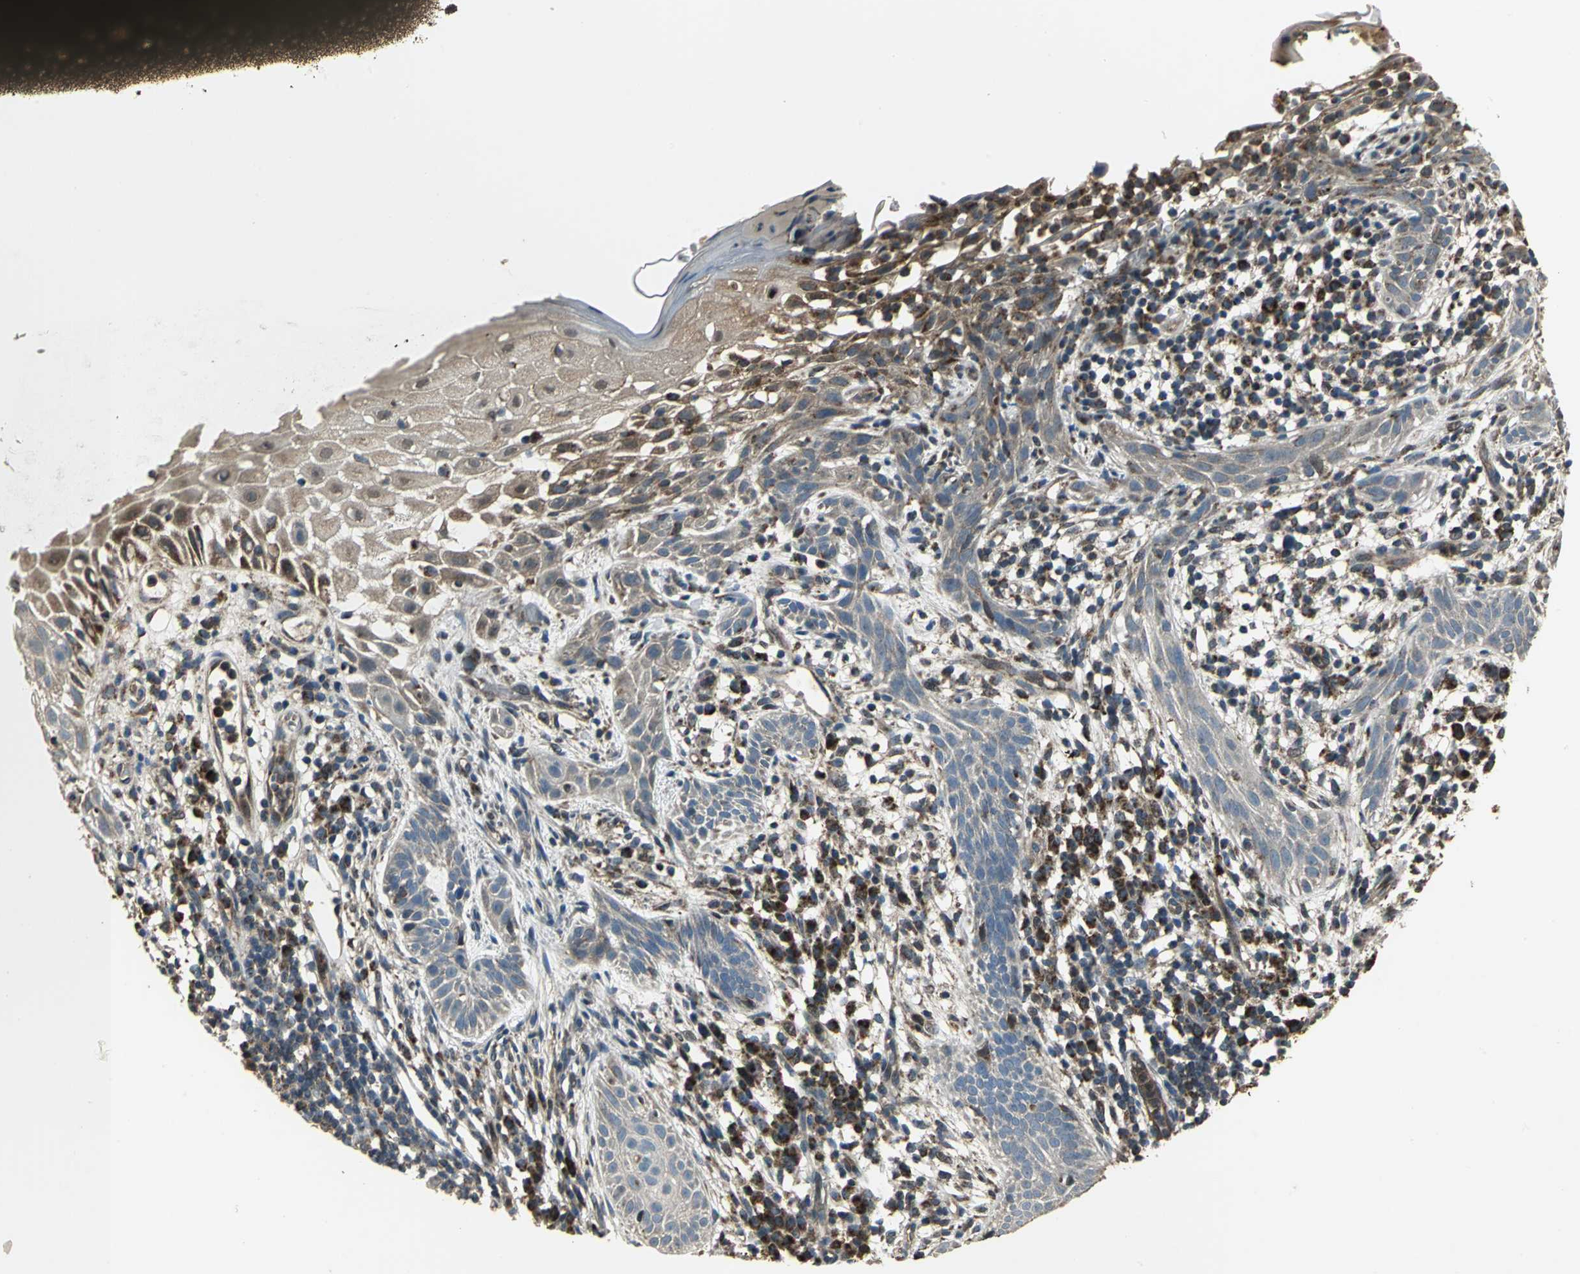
{"staining": {"intensity": "moderate", "quantity": ">75%", "location": "cytoplasmic/membranous"}, "tissue": "skin cancer", "cell_type": "Tumor cells", "image_type": "cancer", "snomed": [{"axis": "morphology", "description": "Normal tissue, NOS"}, {"axis": "morphology", "description": "Basal cell carcinoma"}, {"axis": "topography", "description": "Skin"}], "caption": "This photomicrograph shows IHC staining of basal cell carcinoma (skin), with medium moderate cytoplasmic/membranous expression in approximately >75% of tumor cells.", "gene": "AMT", "patient": {"sex": "female", "age": 69}}